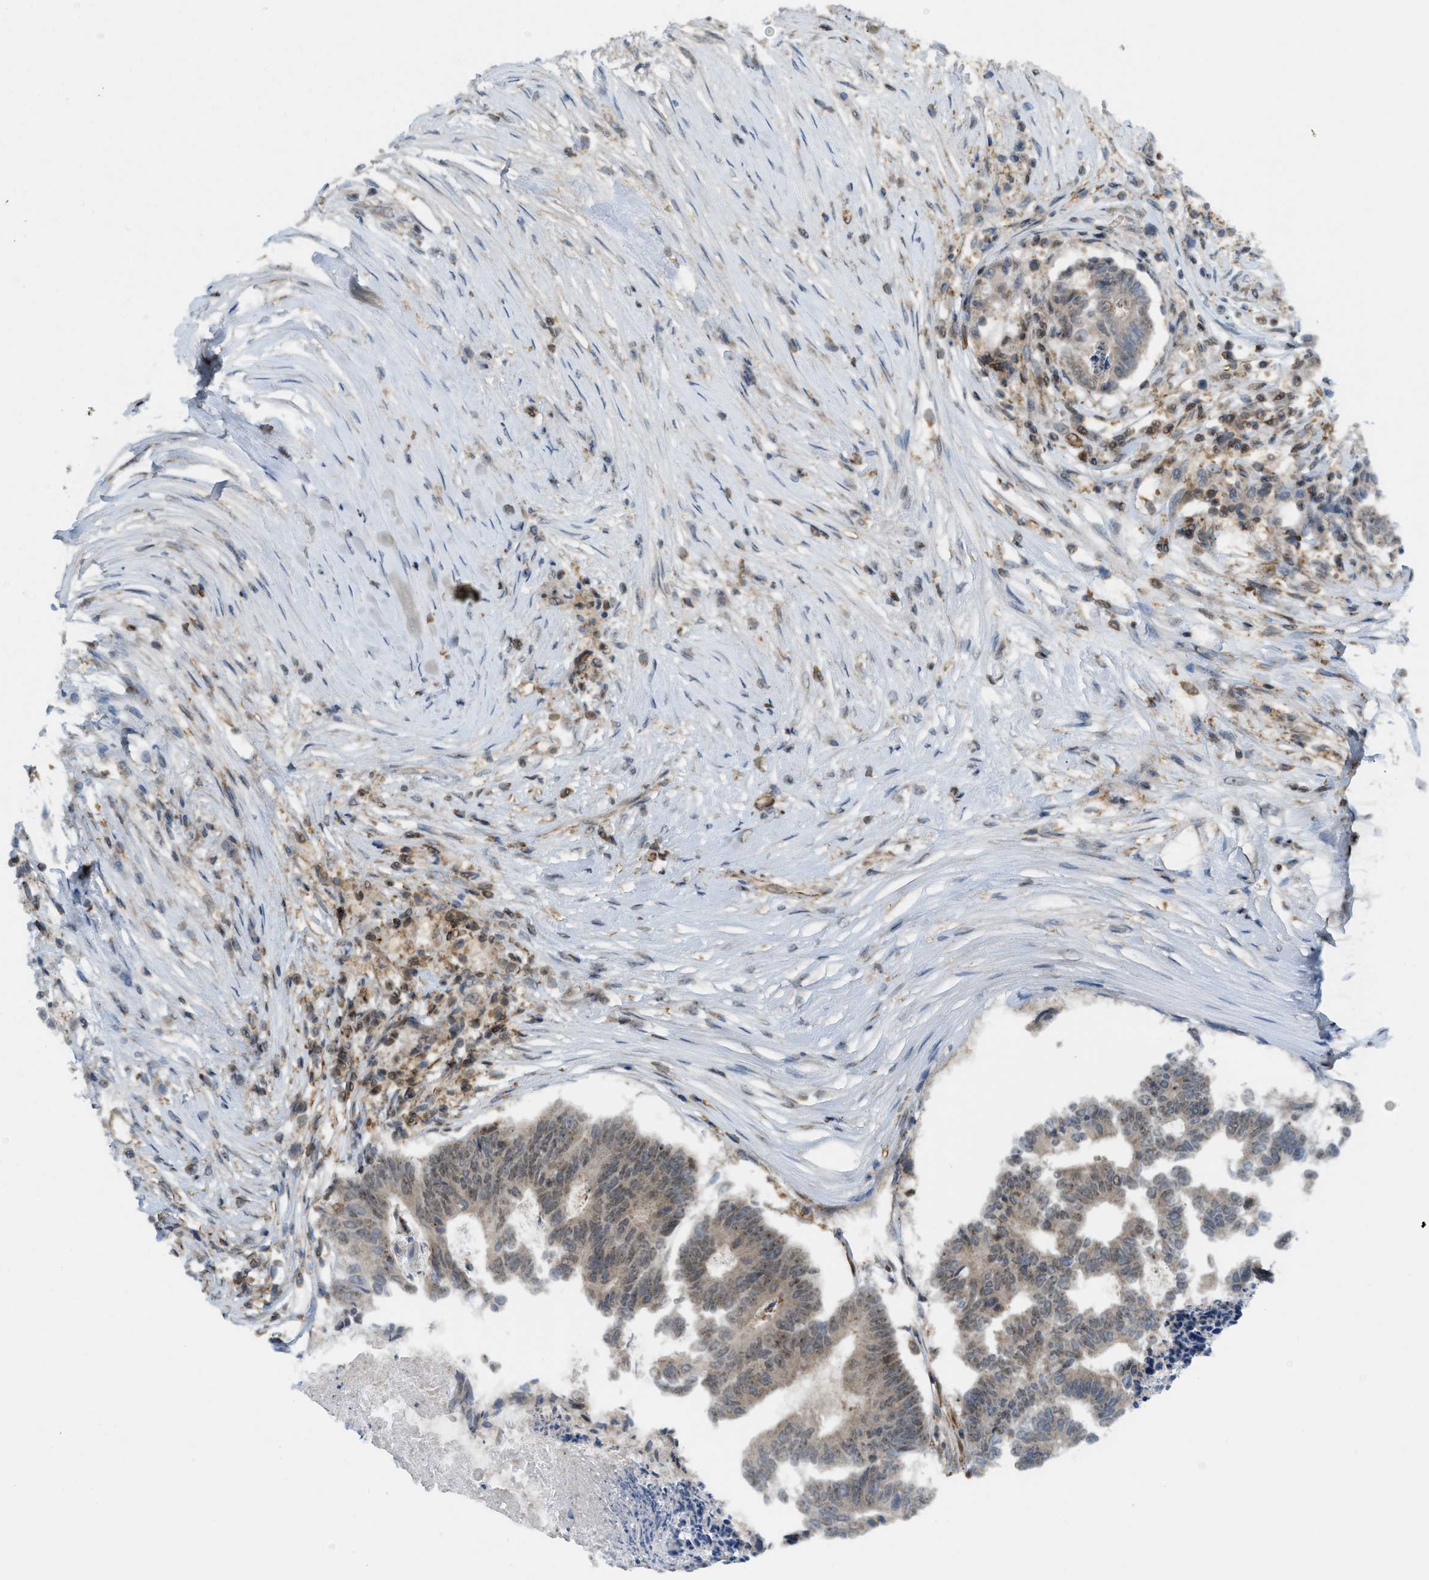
{"staining": {"intensity": "weak", "quantity": ">75%", "location": "cytoplasmic/membranous,nuclear"}, "tissue": "colorectal cancer", "cell_type": "Tumor cells", "image_type": "cancer", "snomed": [{"axis": "morphology", "description": "Adenocarcinoma, NOS"}, {"axis": "topography", "description": "Rectum"}], "caption": "This photomicrograph demonstrates immunohistochemistry (IHC) staining of human colorectal cancer (adenocarcinoma), with low weak cytoplasmic/membranous and nuclear positivity in approximately >75% of tumor cells.", "gene": "E2F1", "patient": {"sex": "male", "age": 63}}